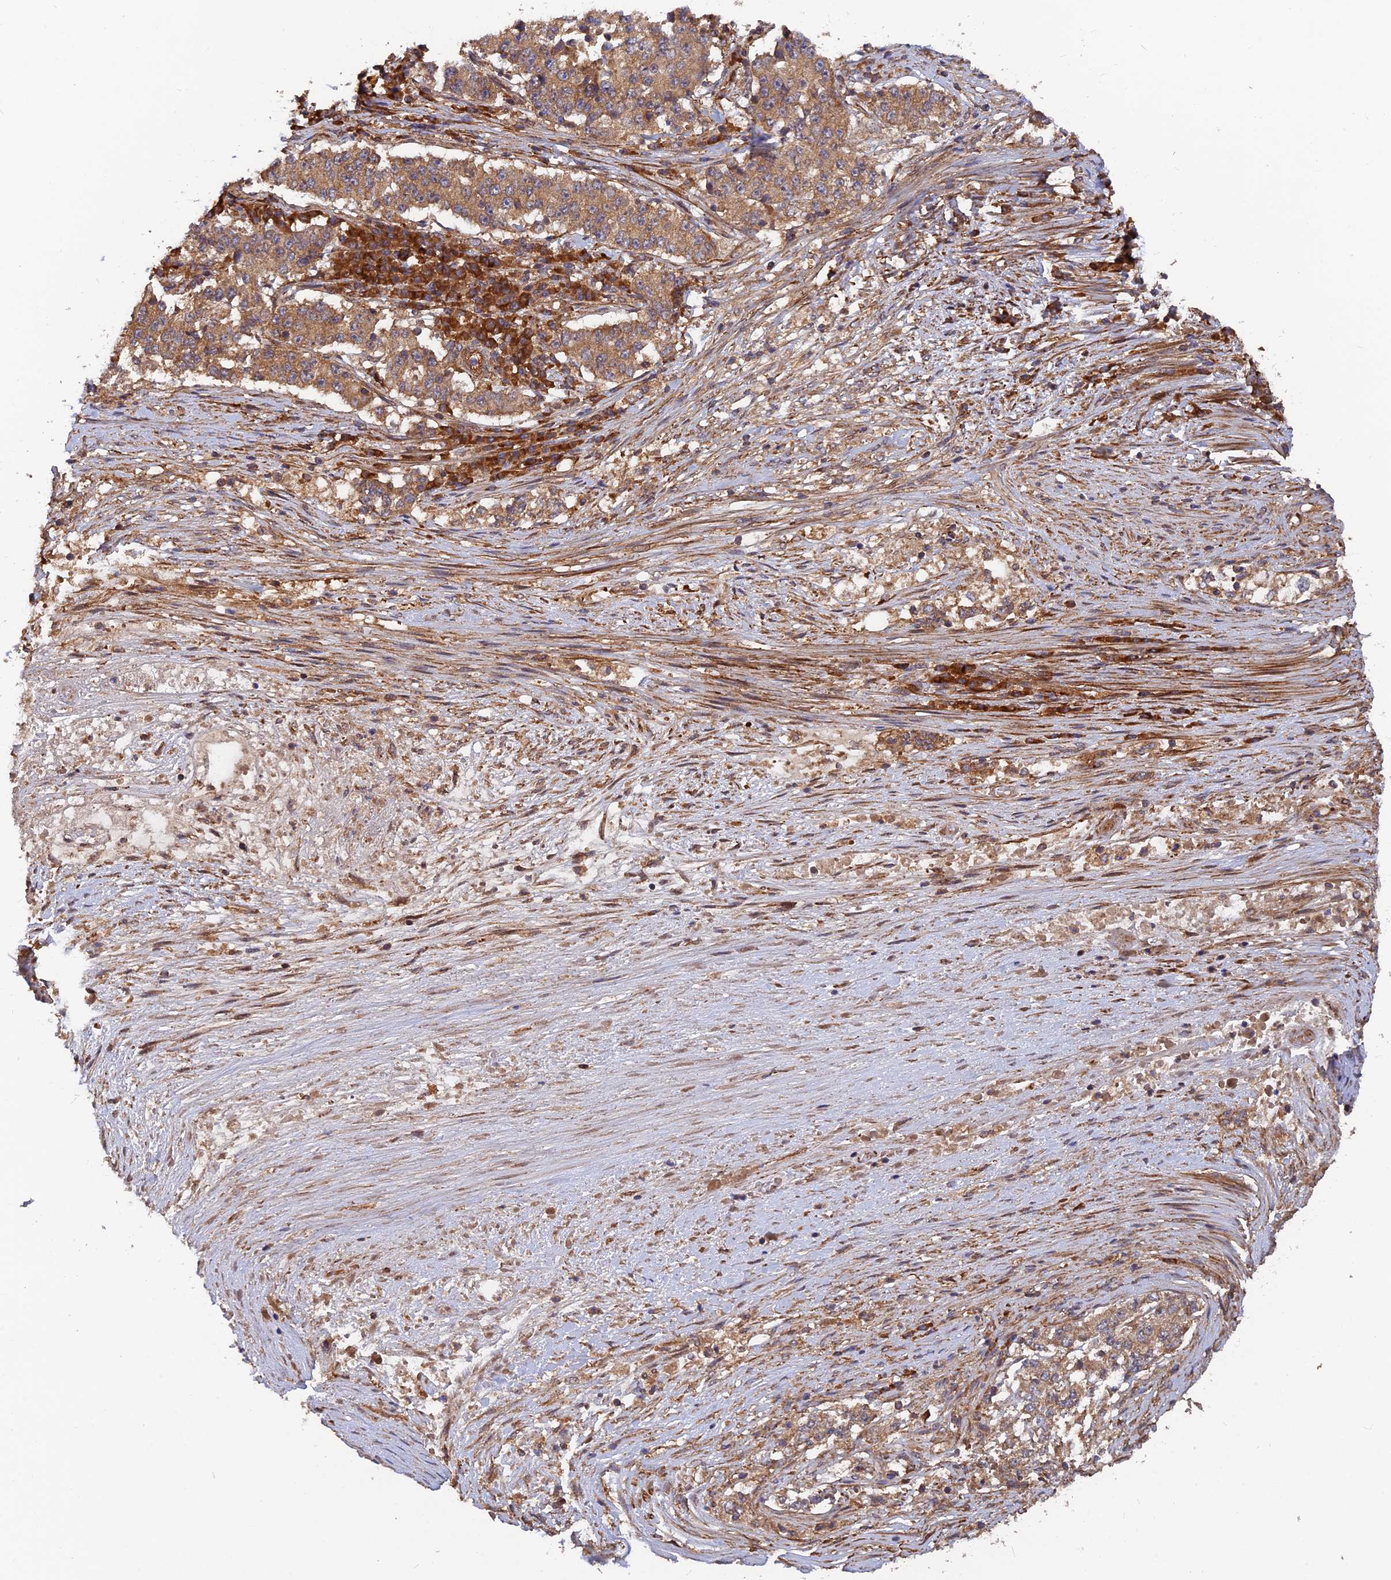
{"staining": {"intensity": "moderate", "quantity": ">75%", "location": "cytoplasmic/membranous"}, "tissue": "stomach cancer", "cell_type": "Tumor cells", "image_type": "cancer", "snomed": [{"axis": "morphology", "description": "Adenocarcinoma, NOS"}, {"axis": "topography", "description": "Stomach"}], "caption": "Immunohistochemistry (DAB (3,3'-diaminobenzidine)) staining of human stomach cancer (adenocarcinoma) shows moderate cytoplasmic/membranous protein positivity in about >75% of tumor cells.", "gene": "RELCH", "patient": {"sex": "male", "age": 59}}